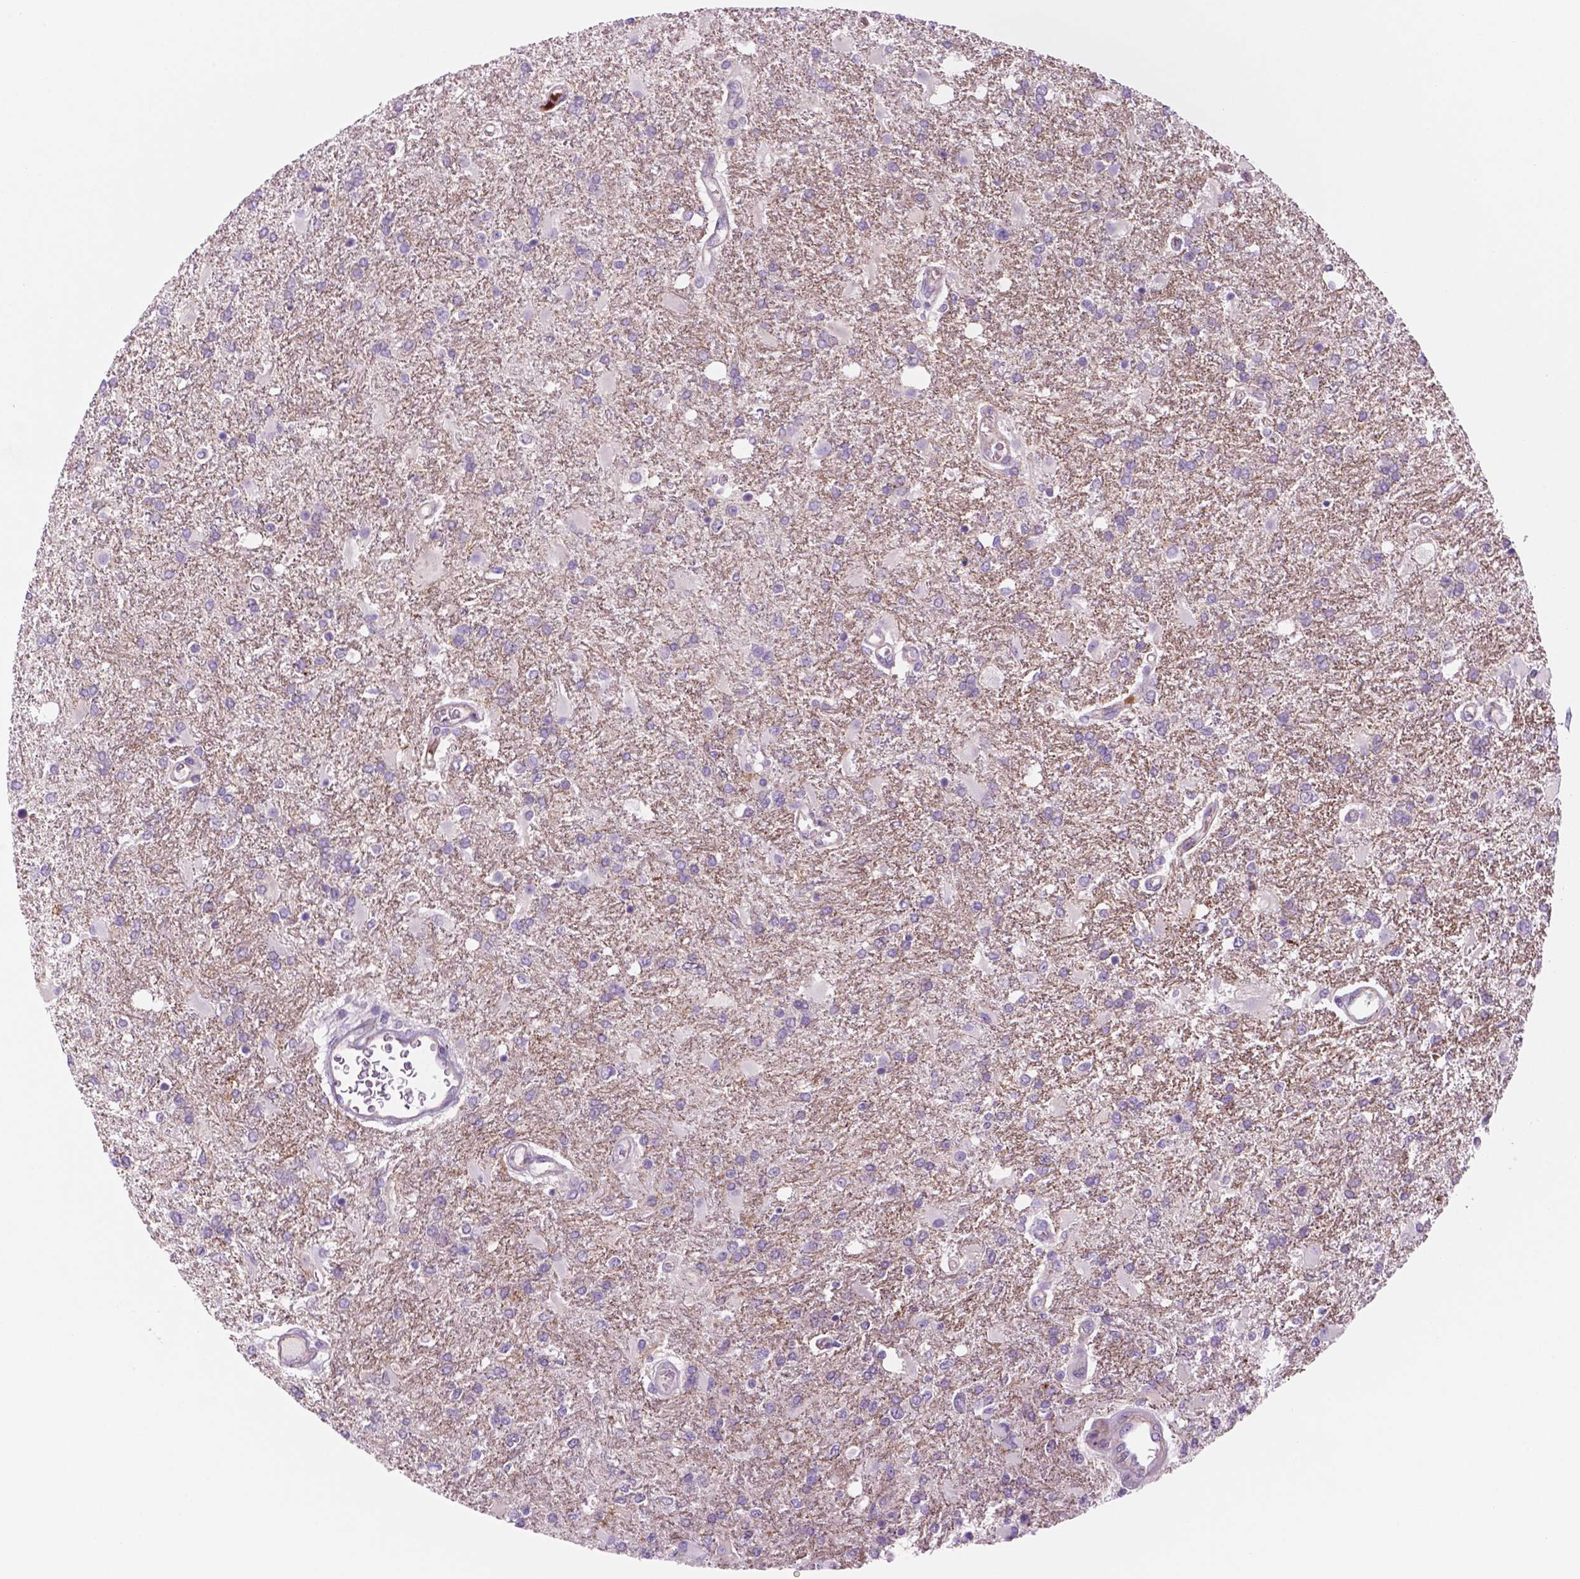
{"staining": {"intensity": "negative", "quantity": "none", "location": "none"}, "tissue": "glioma", "cell_type": "Tumor cells", "image_type": "cancer", "snomed": [{"axis": "morphology", "description": "Glioma, malignant, High grade"}, {"axis": "topography", "description": "Cerebral cortex"}], "caption": "An immunohistochemistry (IHC) histopathology image of glioma is shown. There is no staining in tumor cells of glioma.", "gene": "RND3", "patient": {"sex": "male", "age": 79}}